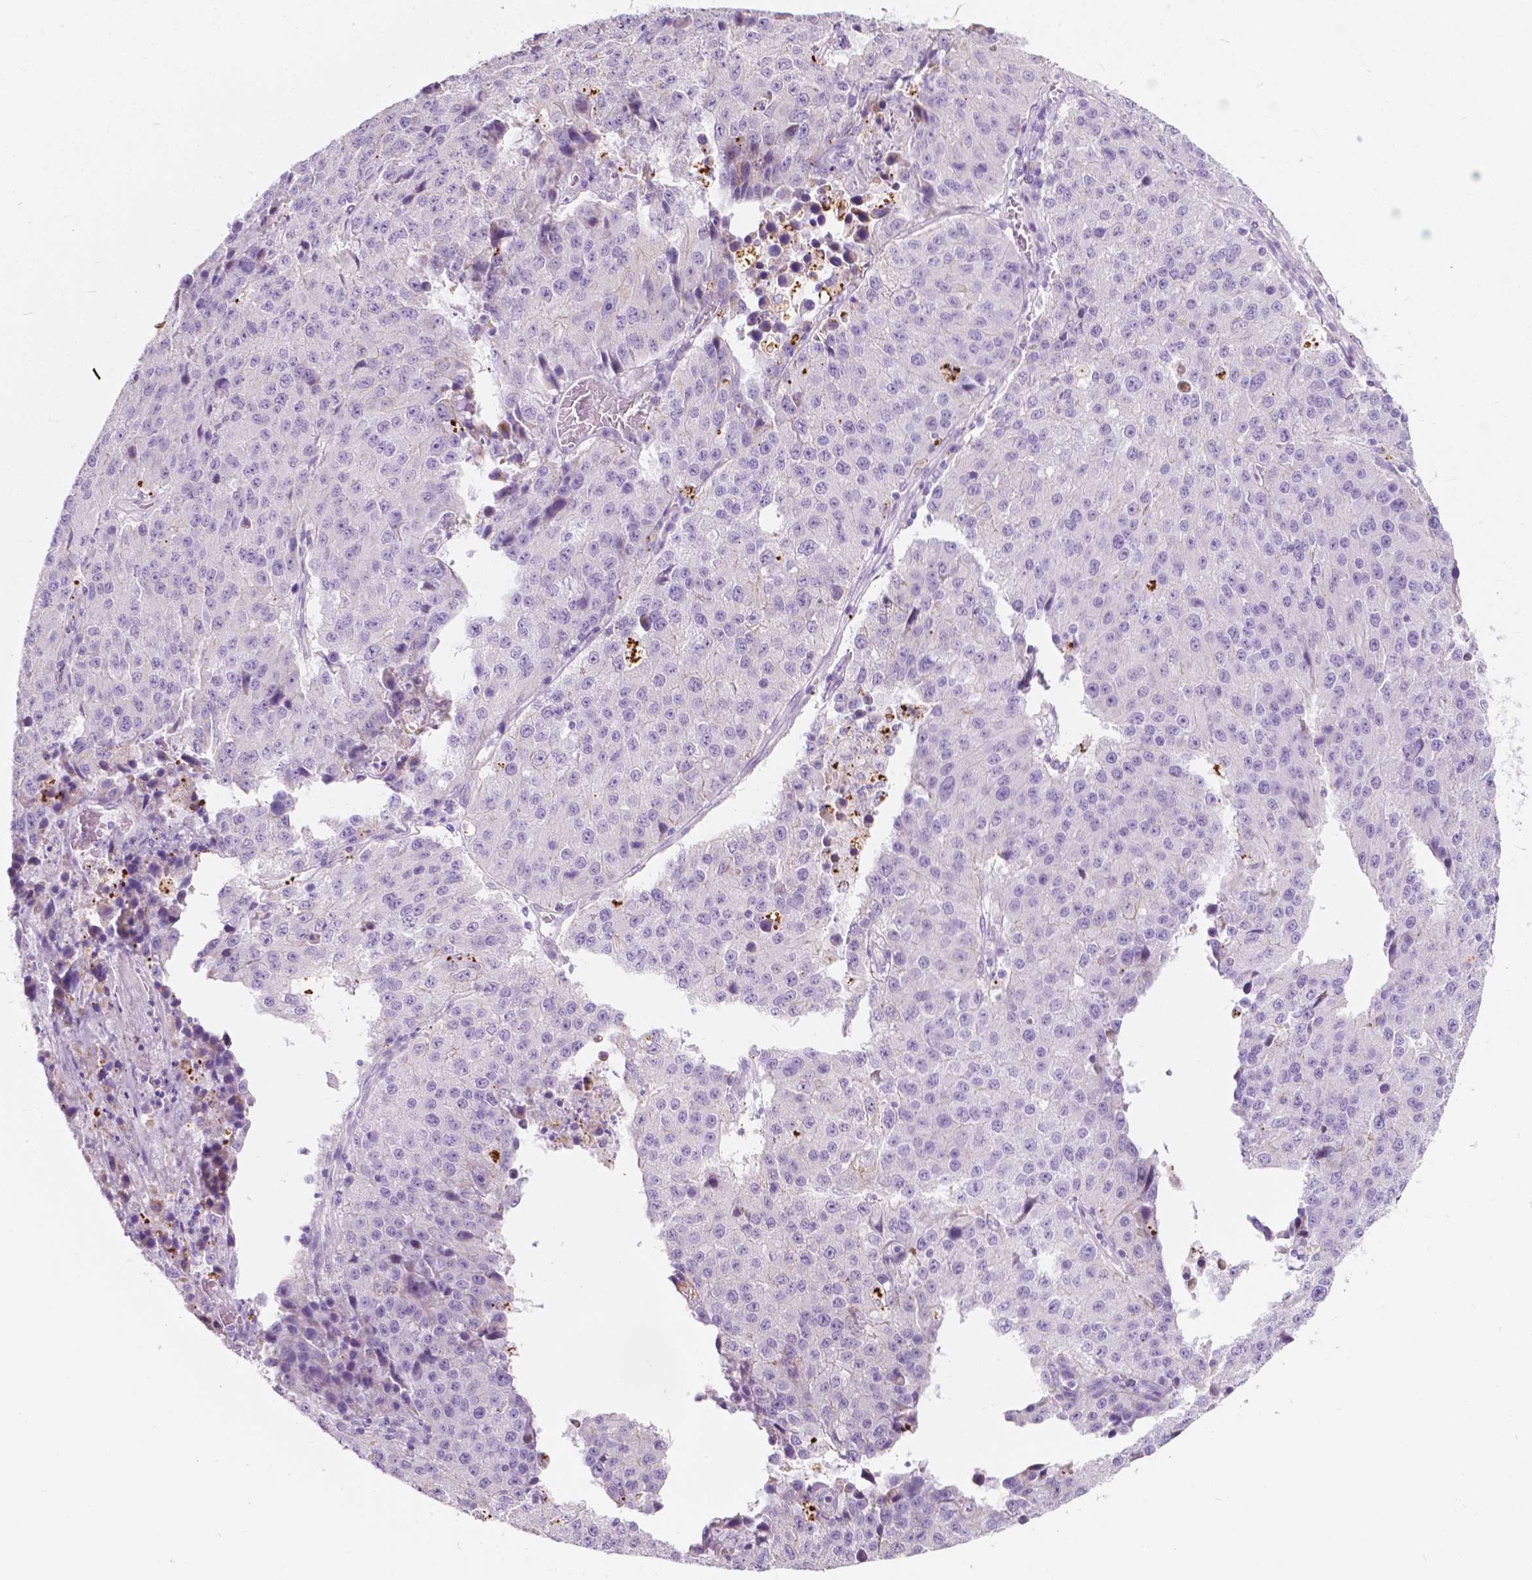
{"staining": {"intensity": "negative", "quantity": "none", "location": "none"}, "tissue": "stomach cancer", "cell_type": "Tumor cells", "image_type": "cancer", "snomed": [{"axis": "morphology", "description": "Adenocarcinoma, NOS"}, {"axis": "topography", "description": "Stomach"}], "caption": "Immunohistochemical staining of stomach cancer displays no significant positivity in tumor cells. Nuclei are stained in blue.", "gene": "NOS1AP", "patient": {"sex": "male", "age": 71}}